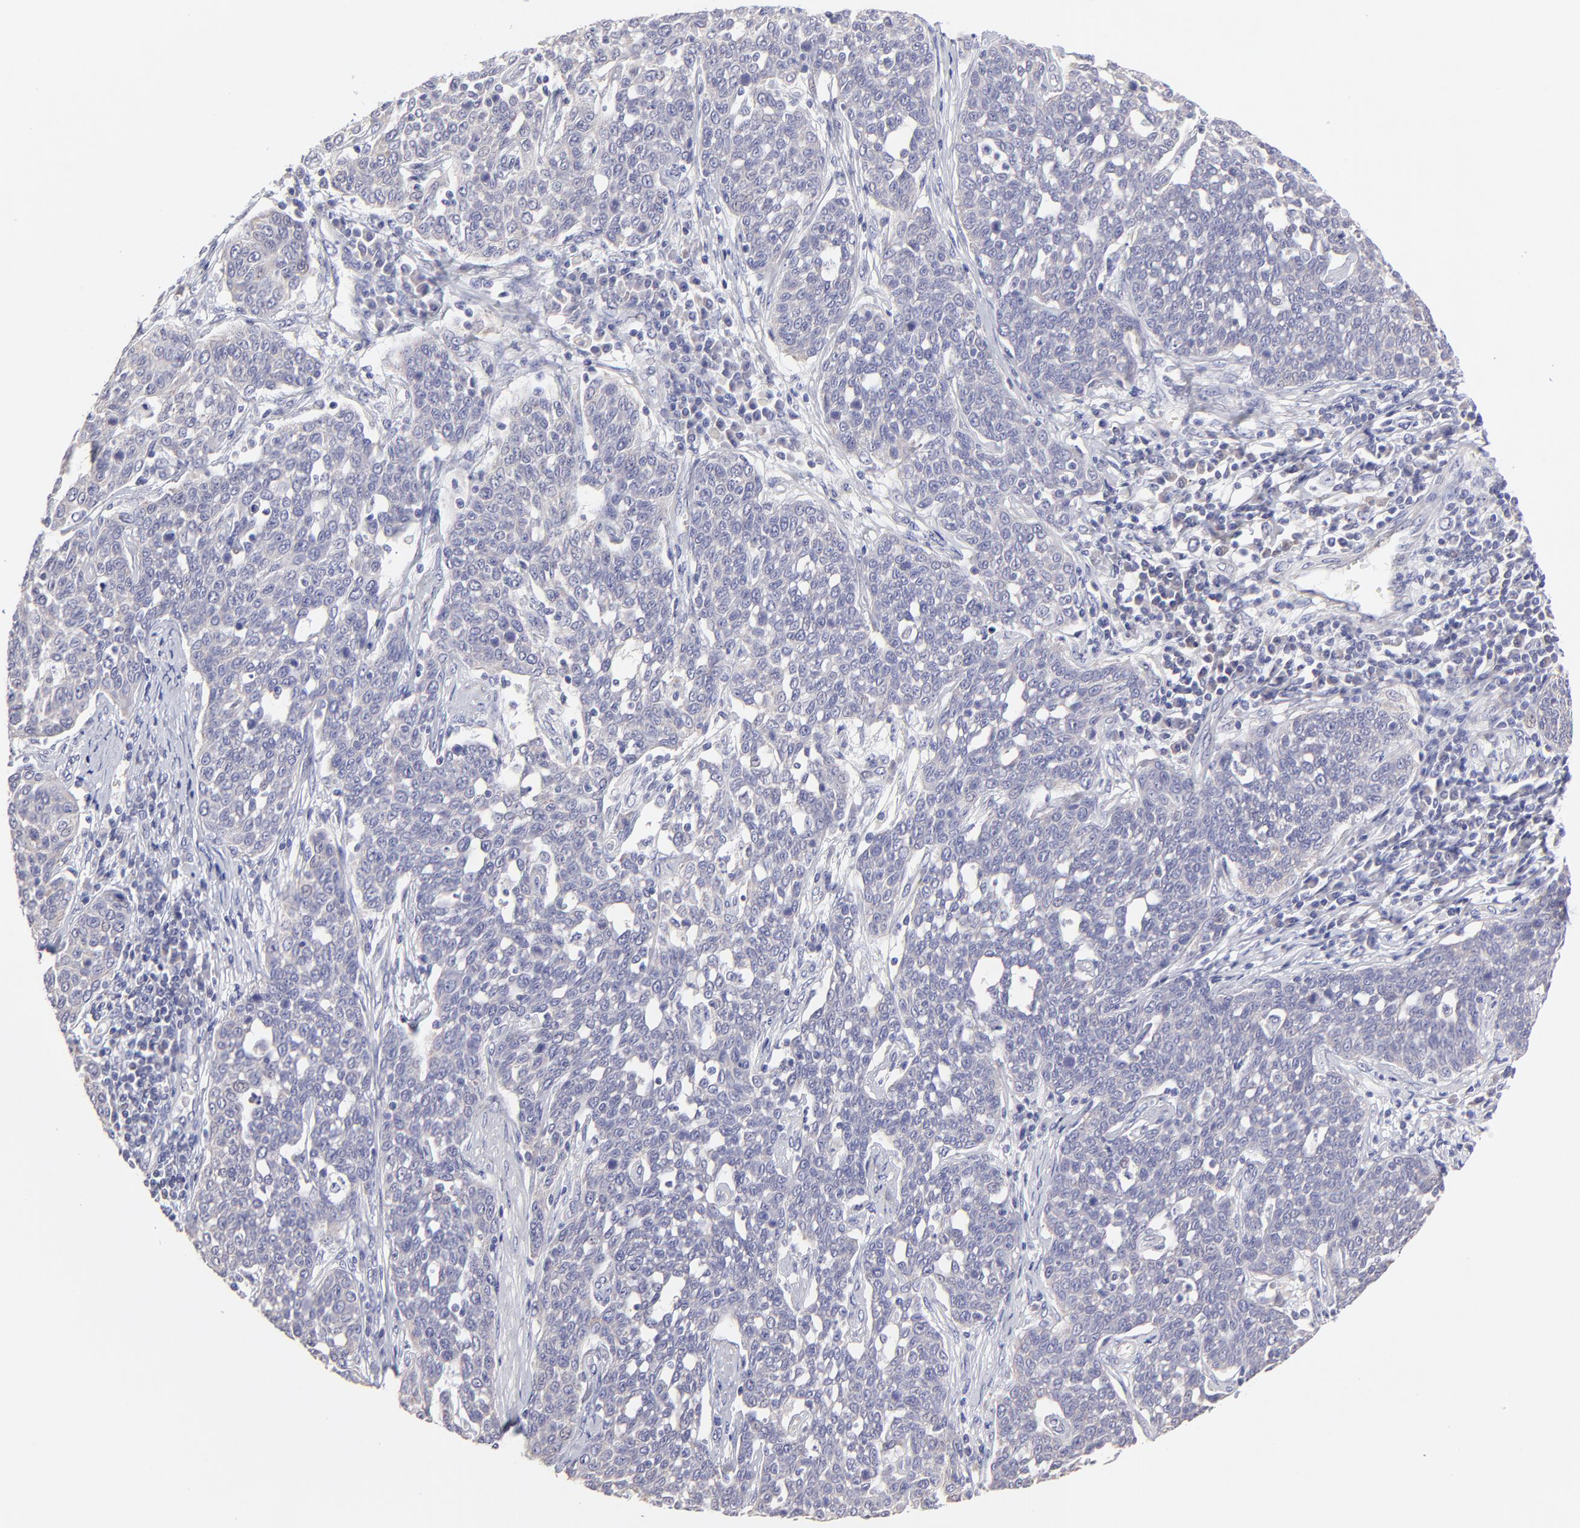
{"staining": {"intensity": "negative", "quantity": "none", "location": "none"}, "tissue": "cervical cancer", "cell_type": "Tumor cells", "image_type": "cancer", "snomed": [{"axis": "morphology", "description": "Squamous cell carcinoma, NOS"}, {"axis": "topography", "description": "Cervix"}], "caption": "Squamous cell carcinoma (cervical) stained for a protein using immunohistochemistry (IHC) demonstrates no expression tumor cells.", "gene": "BTG2", "patient": {"sex": "female", "age": 34}}